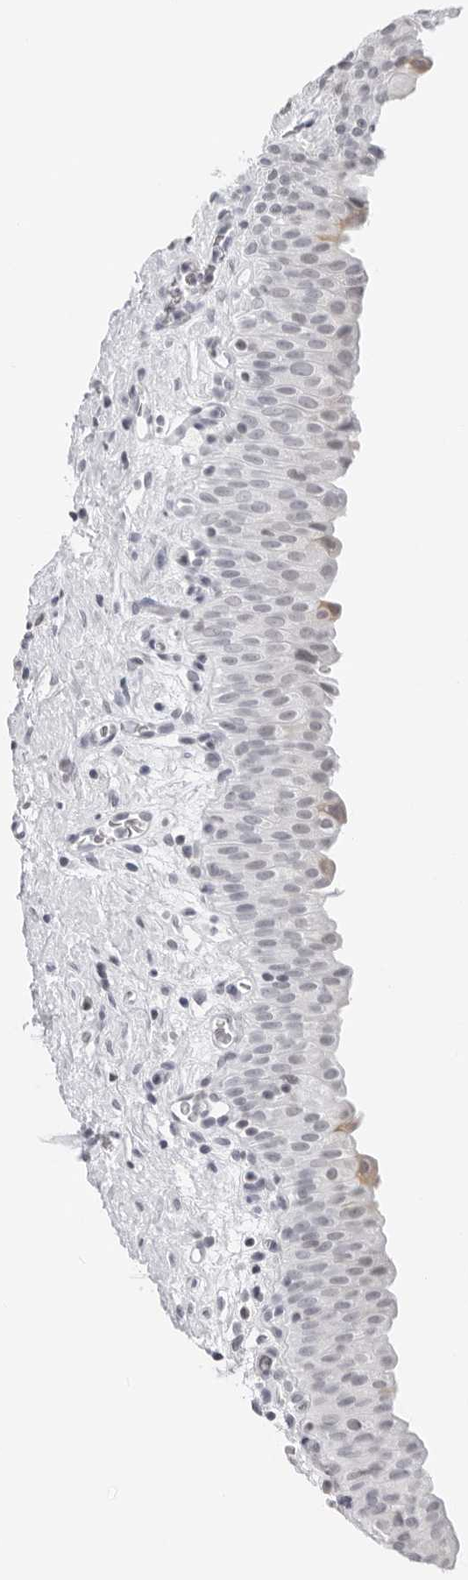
{"staining": {"intensity": "moderate", "quantity": "<25%", "location": "cytoplasmic/membranous,nuclear"}, "tissue": "urinary bladder", "cell_type": "Urothelial cells", "image_type": "normal", "snomed": [{"axis": "morphology", "description": "Normal tissue, NOS"}, {"axis": "topography", "description": "Urinary bladder"}], "caption": "High-power microscopy captured an immunohistochemistry (IHC) histopathology image of benign urinary bladder, revealing moderate cytoplasmic/membranous,nuclear staining in approximately <25% of urothelial cells.", "gene": "FLG2", "patient": {"sex": "male", "age": 82}}